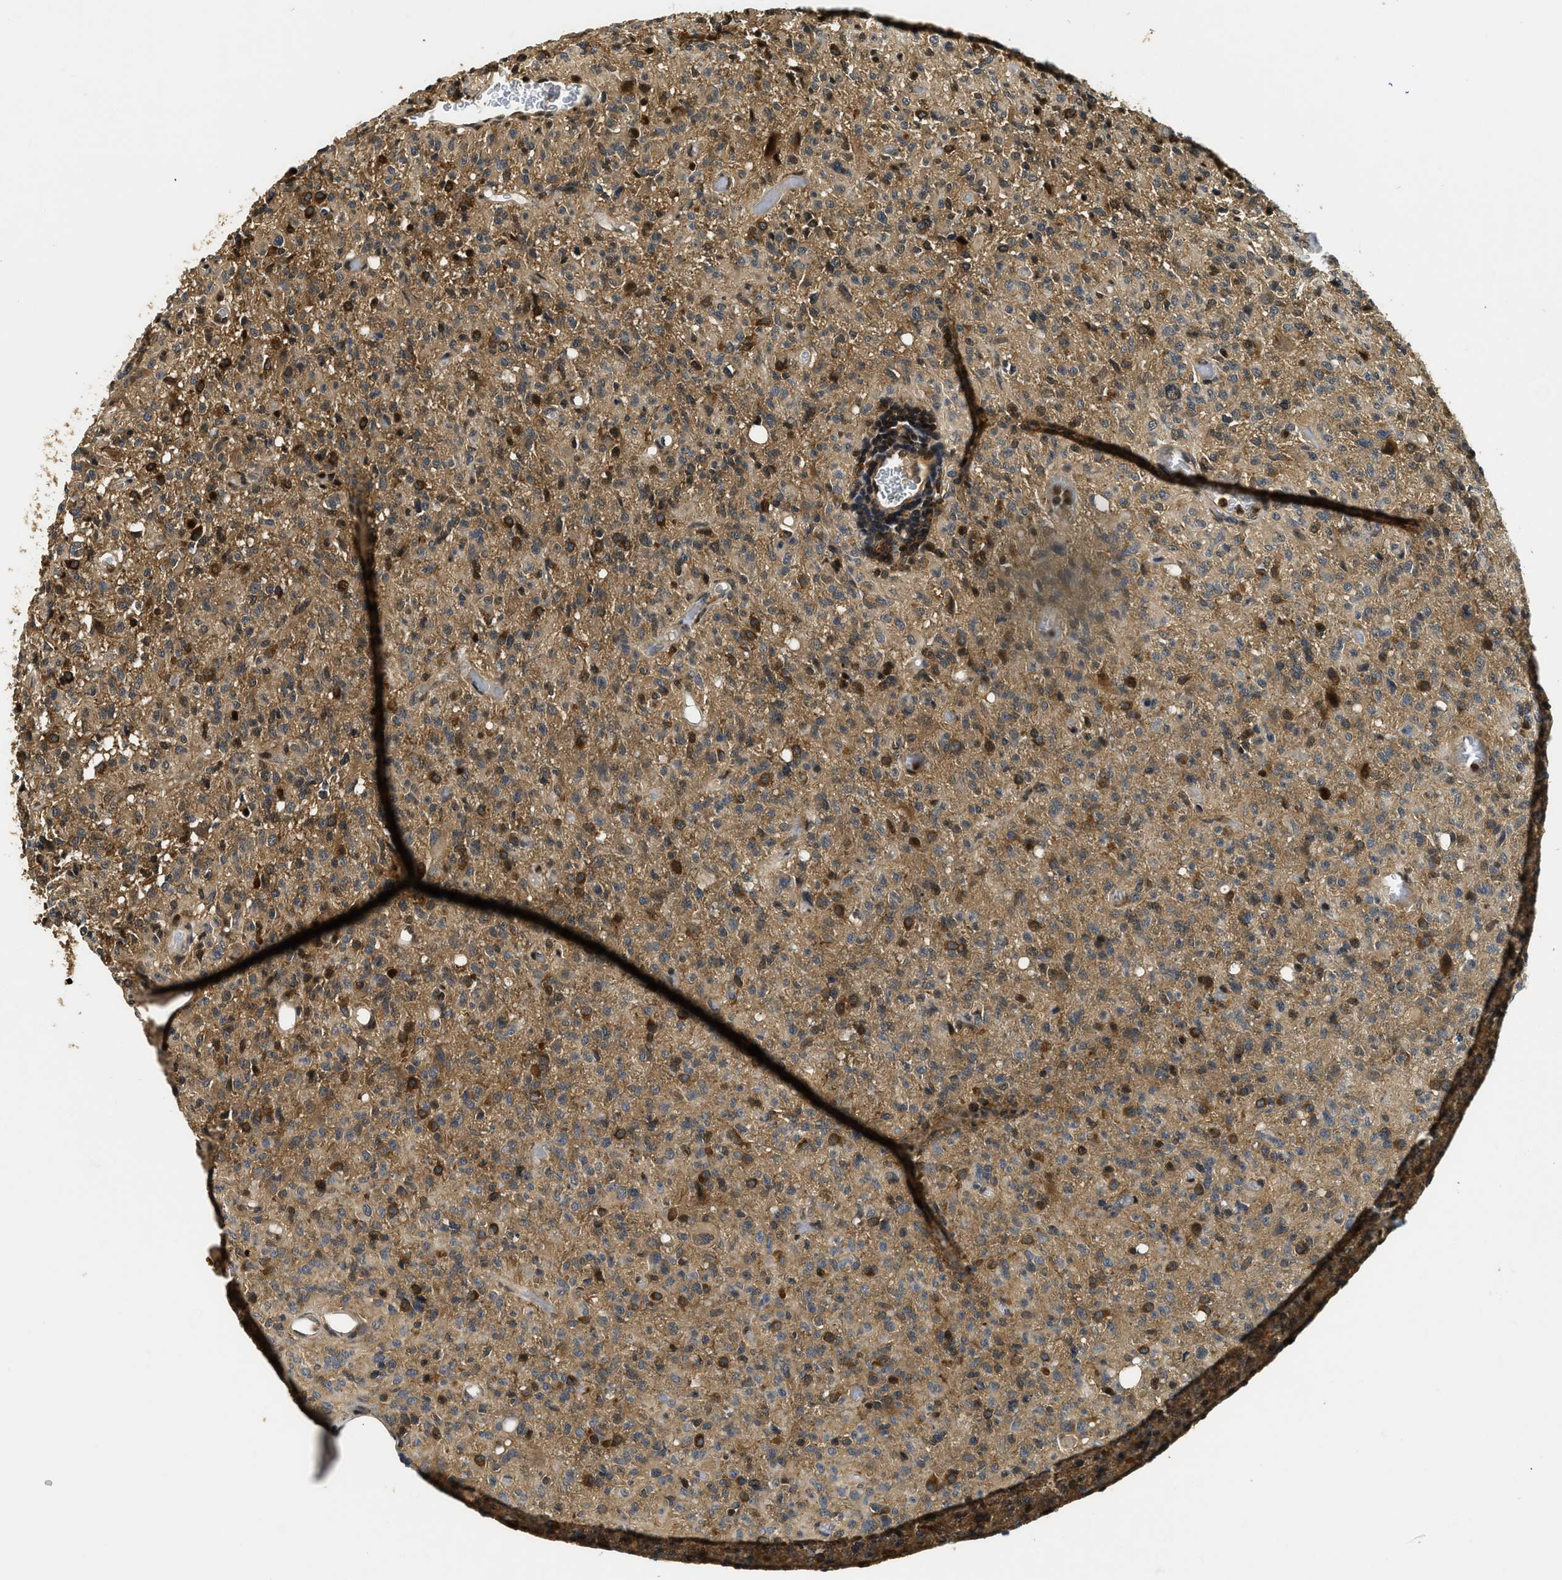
{"staining": {"intensity": "moderate", "quantity": ">75%", "location": "cytoplasmic/membranous"}, "tissue": "glioma", "cell_type": "Tumor cells", "image_type": "cancer", "snomed": [{"axis": "morphology", "description": "Glioma, malignant, High grade"}, {"axis": "topography", "description": "Brain"}], "caption": "A brown stain shows moderate cytoplasmic/membranous positivity of a protein in human glioma tumor cells.", "gene": "ADSL", "patient": {"sex": "female", "age": 57}}